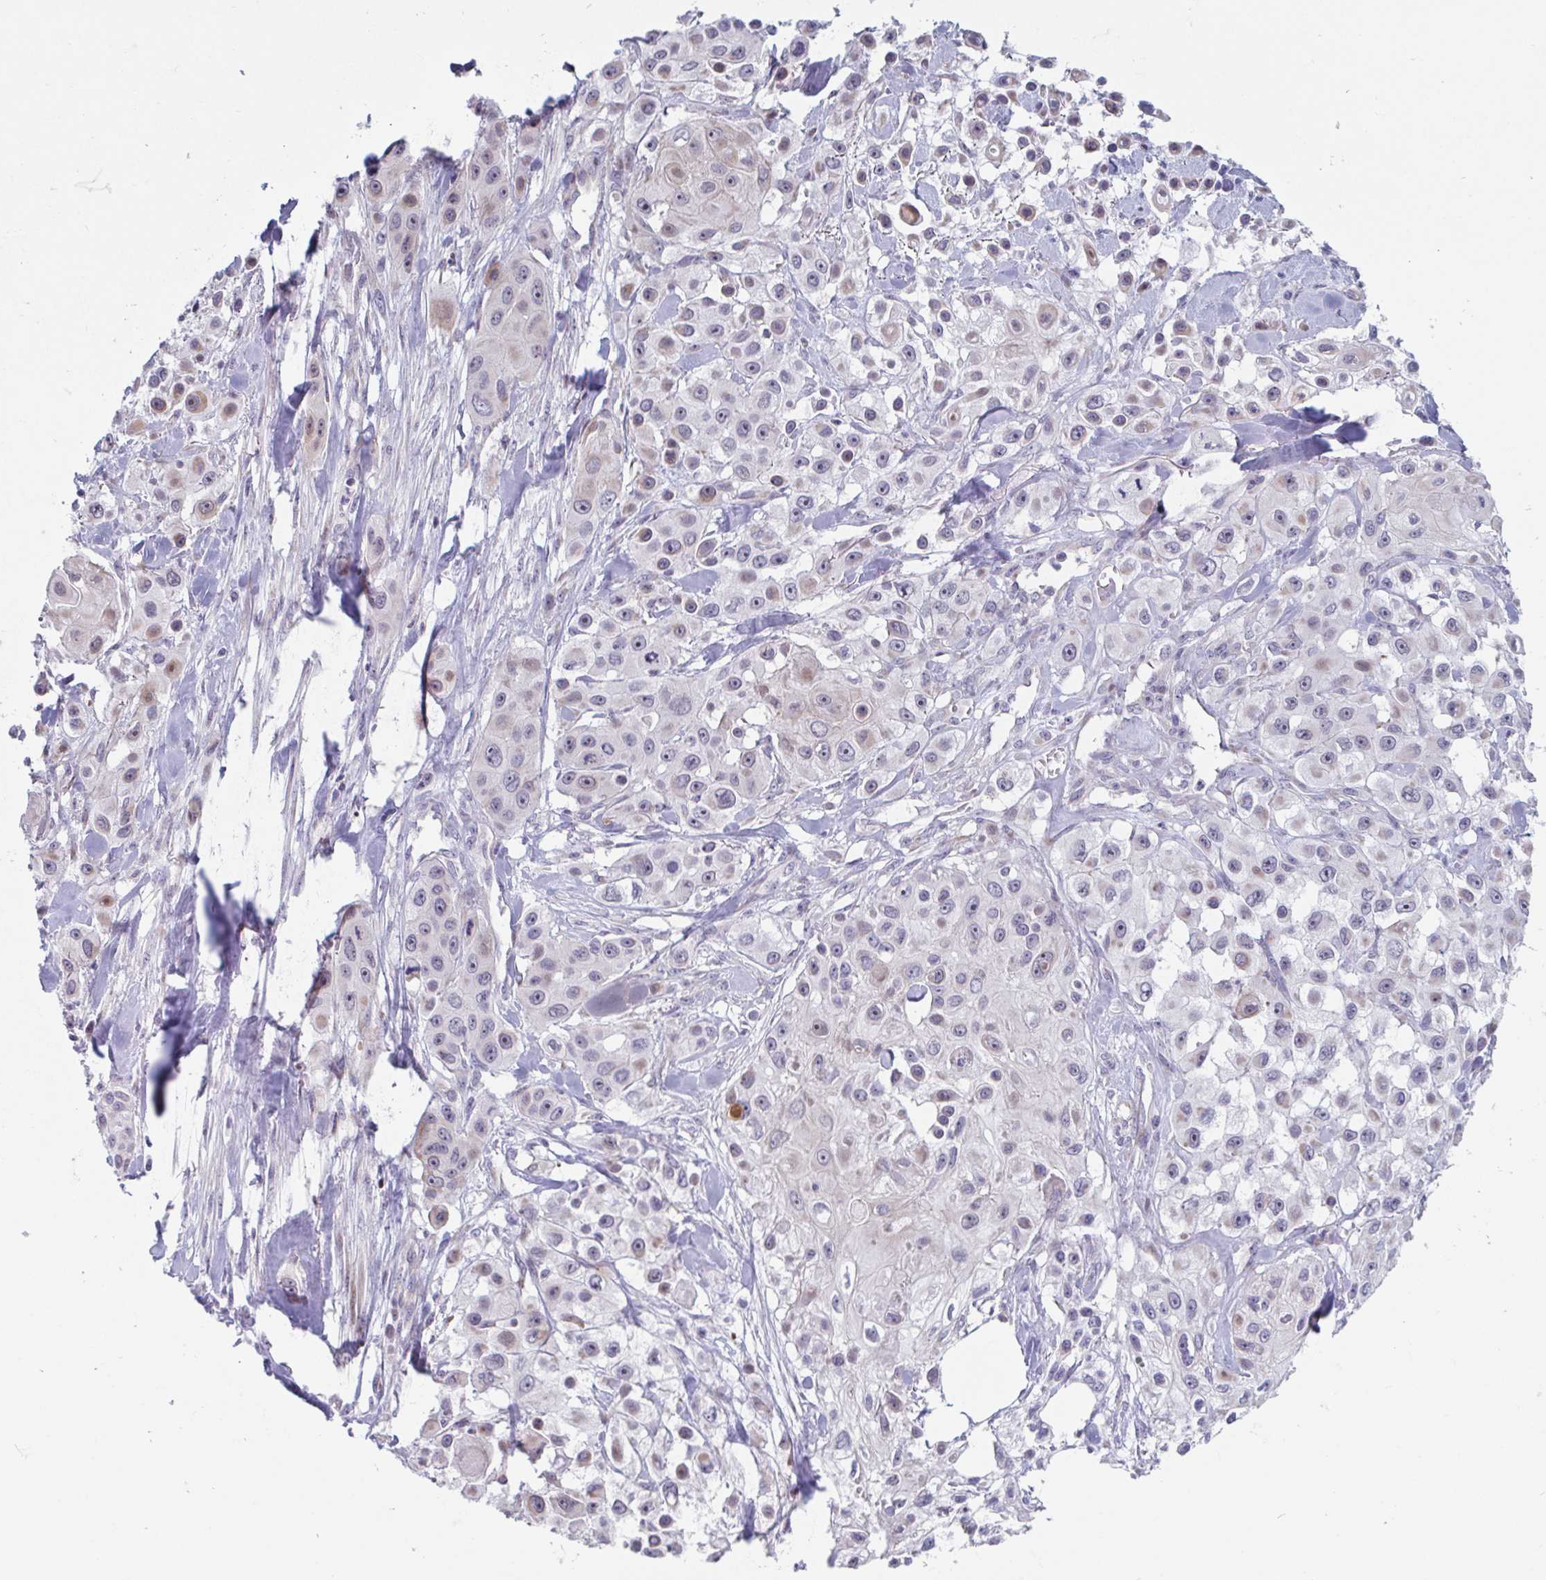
{"staining": {"intensity": "weak", "quantity": "<25%", "location": "cytoplasmic/membranous"}, "tissue": "skin cancer", "cell_type": "Tumor cells", "image_type": "cancer", "snomed": [{"axis": "morphology", "description": "Squamous cell carcinoma, NOS"}, {"axis": "topography", "description": "Skin"}], "caption": "The photomicrograph displays no staining of tumor cells in skin cancer (squamous cell carcinoma). (DAB immunohistochemistry (IHC) visualized using brightfield microscopy, high magnification).", "gene": "DUXA", "patient": {"sex": "male", "age": 63}}